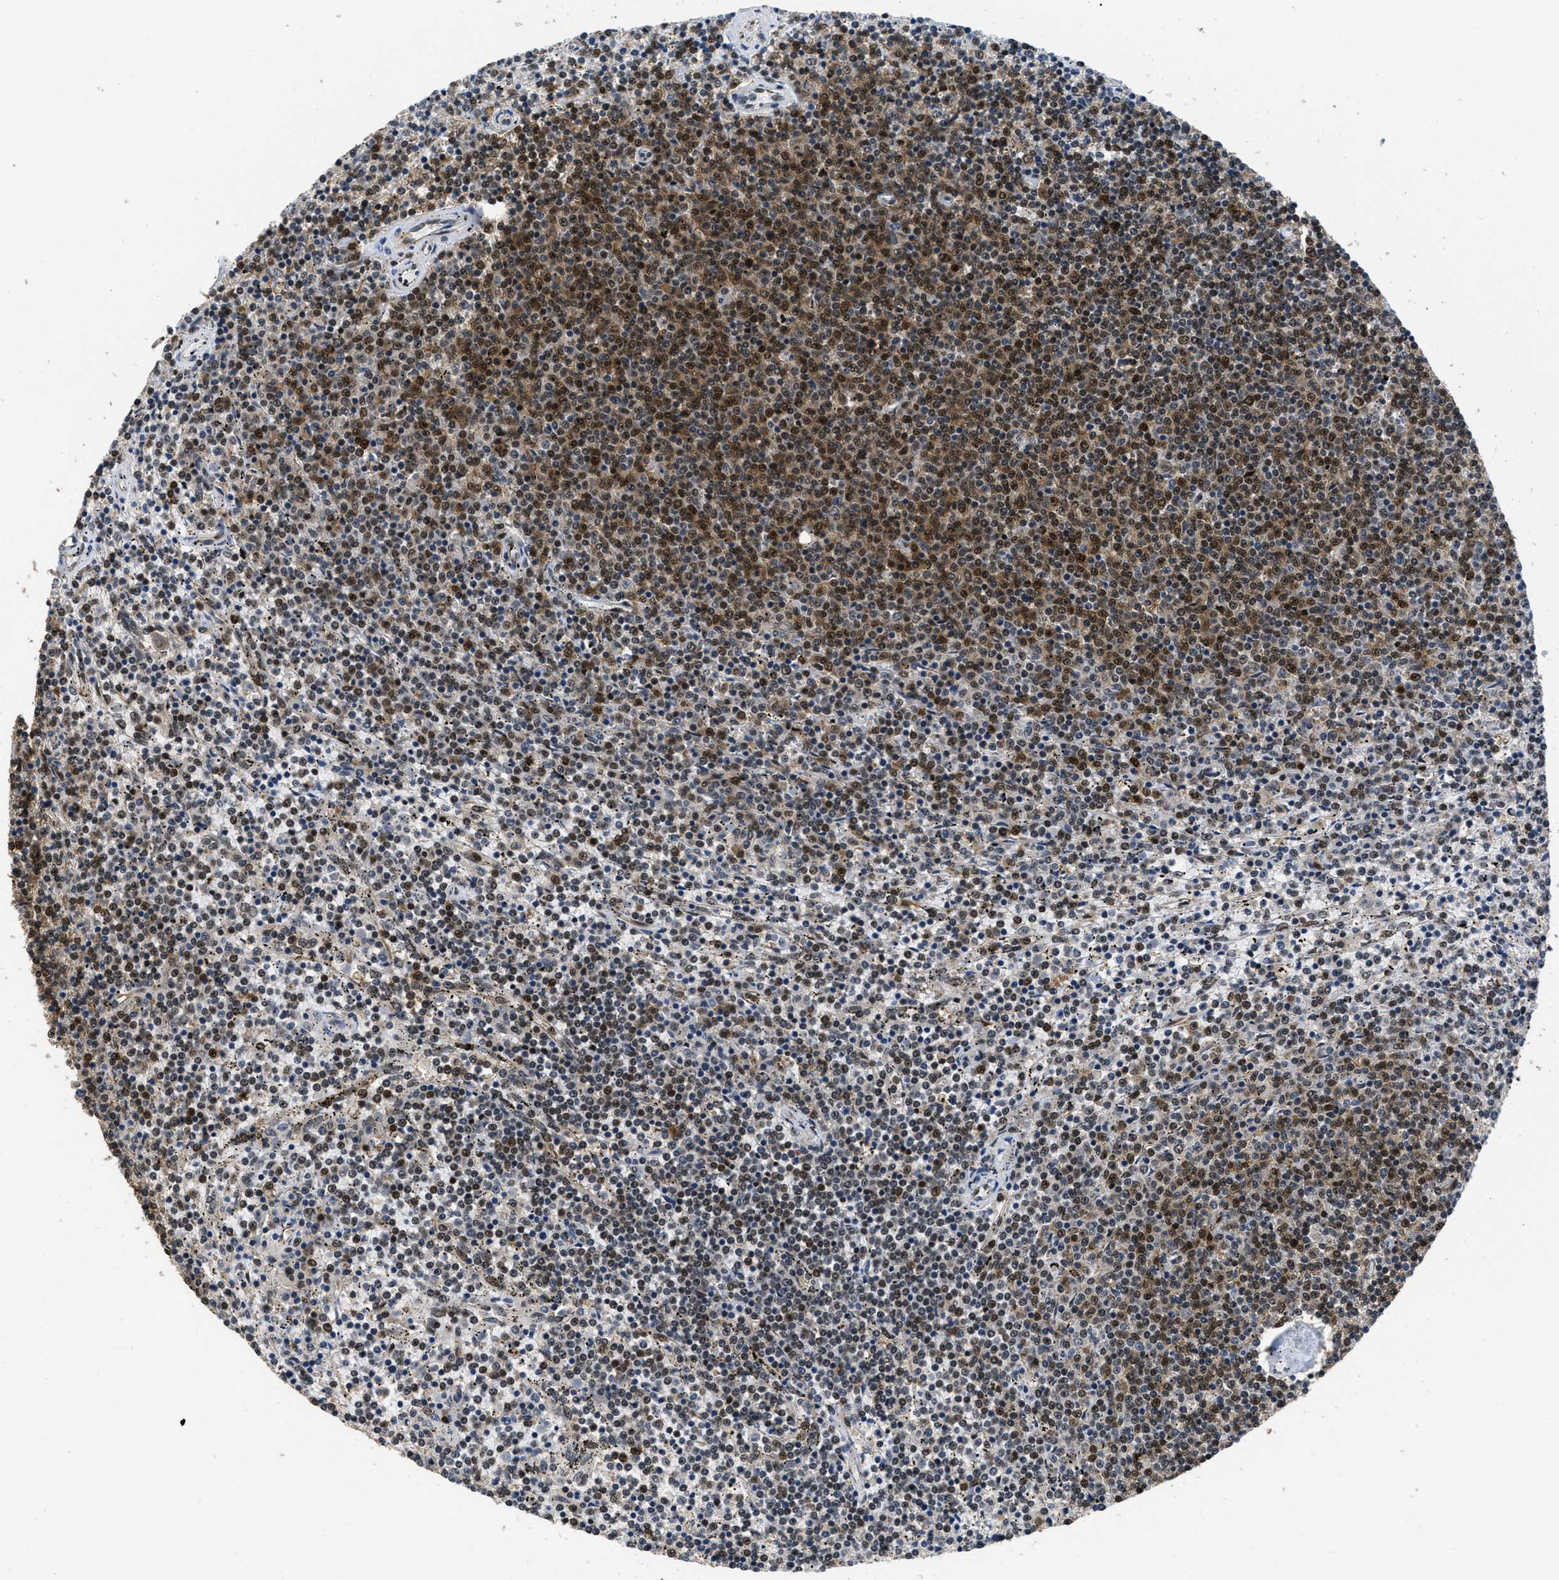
{"staining": {"intensity": "strong", "quantity": ">75%", "location": "nuclear"}, "tissue": "lymphoma", "cell_type": "Tumor cells", "image_type": "cancer", "snomed": [{"axis": "morphology", "description": "Malignant lymphoma, non-Hodgkin's type, Low grade"}, {"axis": "topography", "description": "Spleen"}], "caption": "An image of lymphoma stained for a protein displays strong nuclear brown staining in tumor cells. The staining is performed using DAB brown chromogen to label protein expression. The nuclei are counter-stained blue using hematoxylin.", "gene": "CUL4B", "patient": {"sex": "female", "age": 50}}